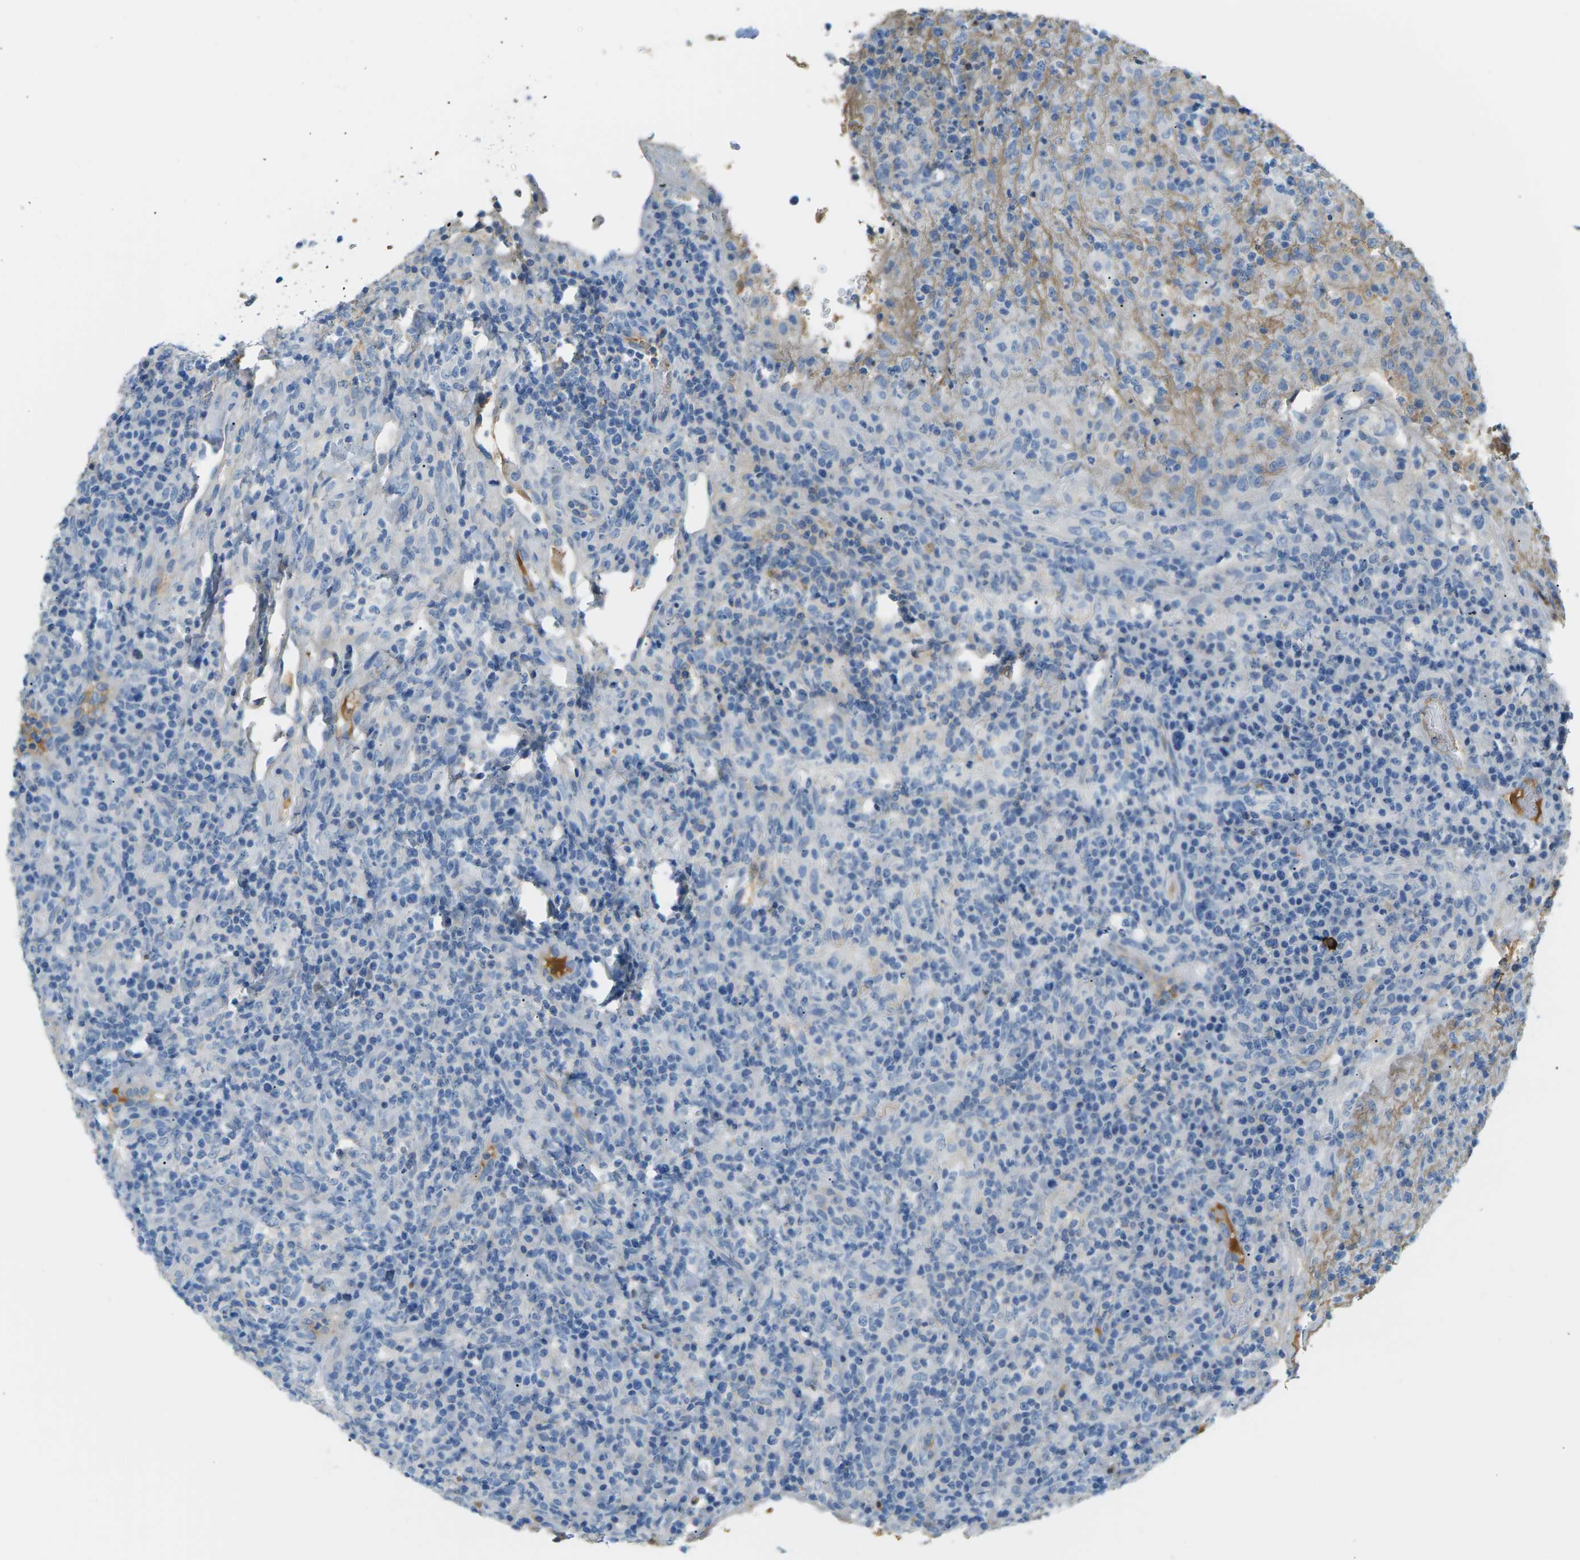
{"staining": {"intensity": "negative", "quantity": "none", "location": "none"}, "tissue": "lymphoma", "cell_type": "Tumor cells", "image_type": "cancer", "snomed": [{"axis": "morphology", "description": "Malignant lymphoma, non-Hodgkin's type, High grade"}, {"axis": "topography", "description": "Lymph node"}], "caption": "Image shows no protein expression in tumor cells of high-grade malignant lymphoma, non-Hodgkin's type tissue.", "gene": "CFI", "patient": {"sex": "female", "age": 76}}